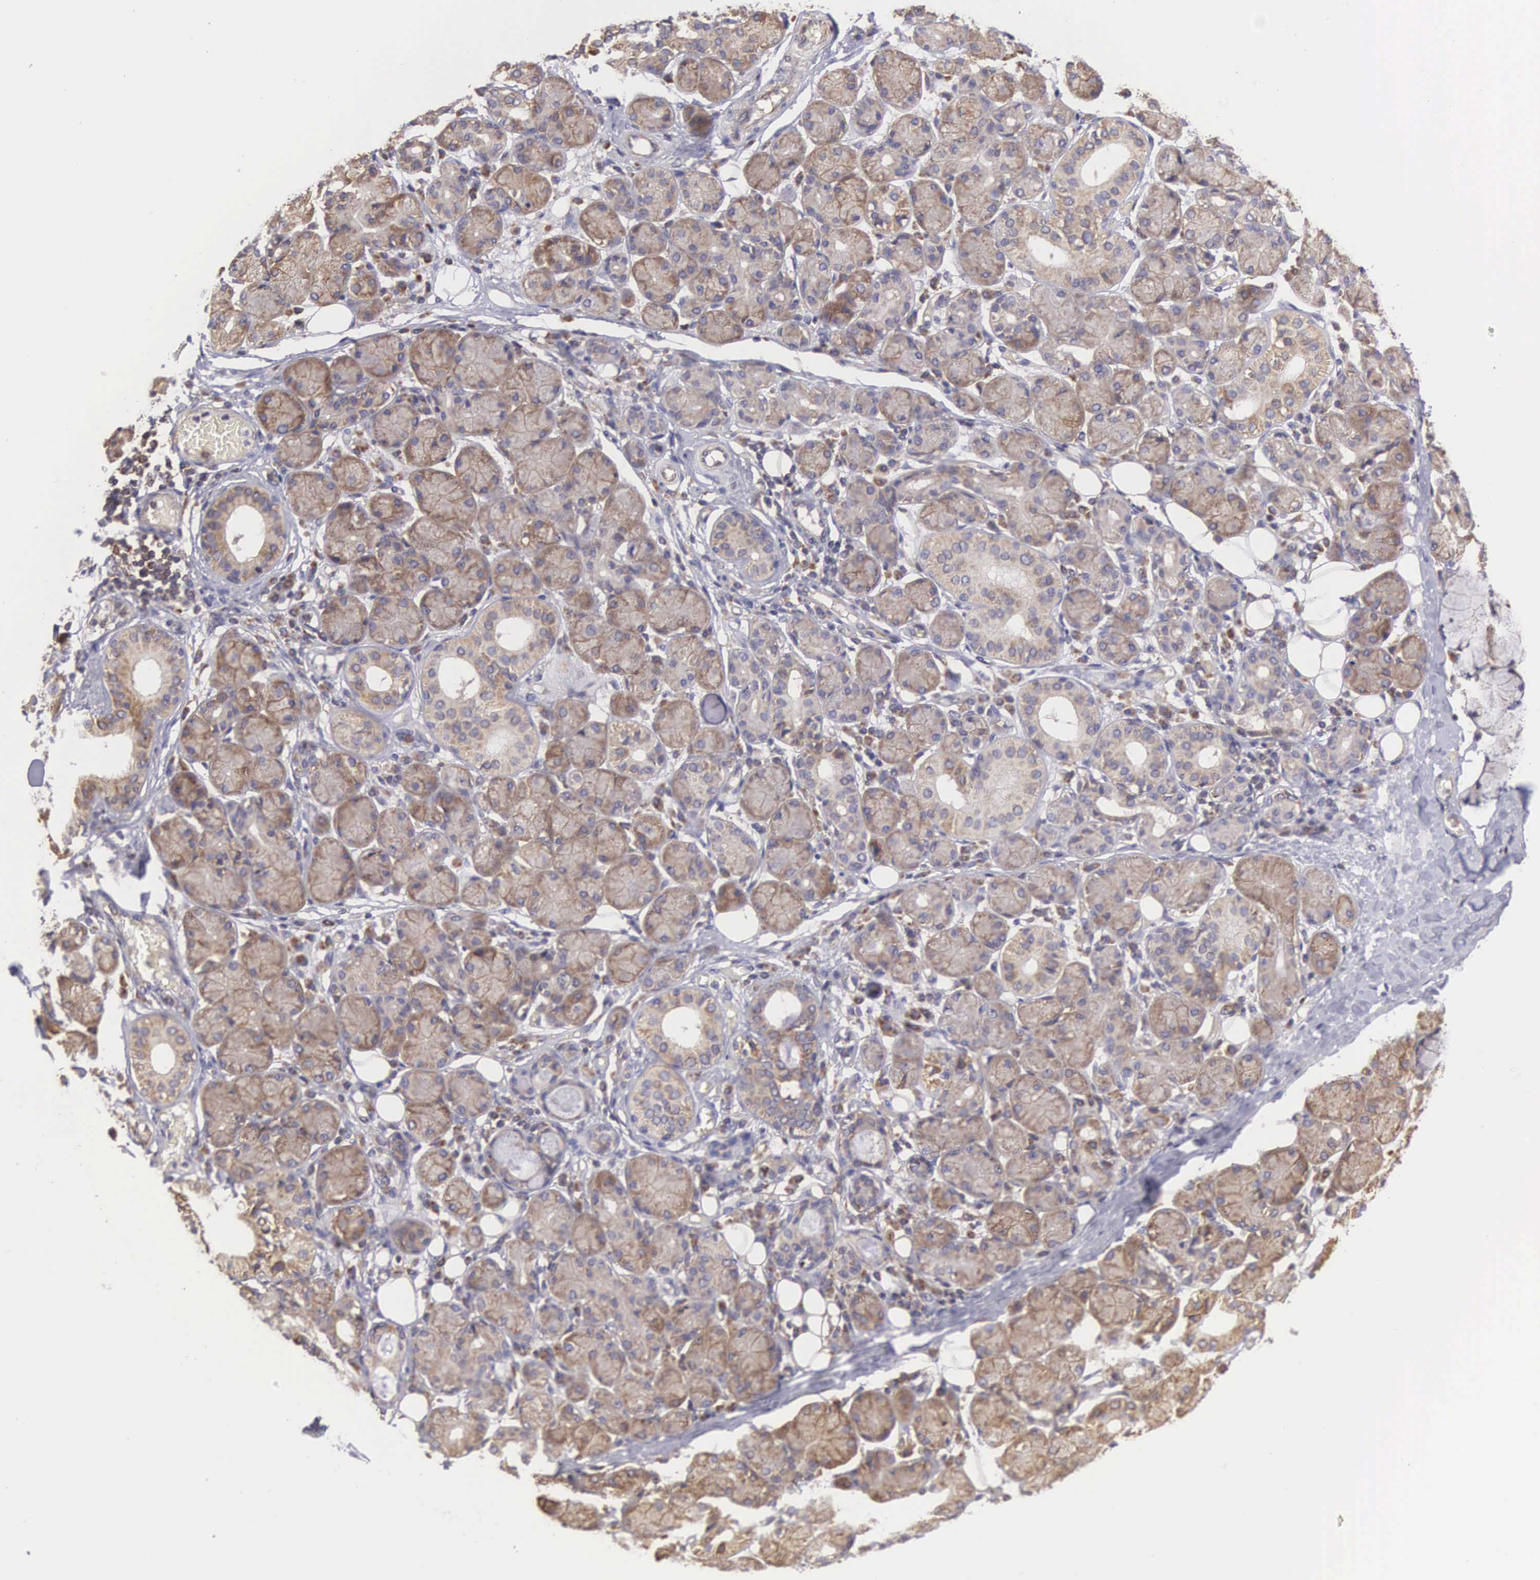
{"staining": {"intensity": "moderate", "quantity": ">75%", "location": "cytoplasmic/membranous"}, "tissue": "salivary gland", "cell_type": "Glandular cells", "image_type": "normal", "snomed": [{"axis": "morphology", "description": "Normal tissue, NOS"}, {"axis": "topography", "description": "Salivary gland"}, {"axis": "topography", "description": "Peripheral nerve tissue"}], "caption": "A medium amount of moderate cytoplasmic/membranous positivity is identified in about >75% of glandular cells in benign salivary gland. (brown staining indicates protein expression, while blue staining denotes nuclei).", "gene": "DHRS1", "patient": {"sex": "male", "age": 62}}